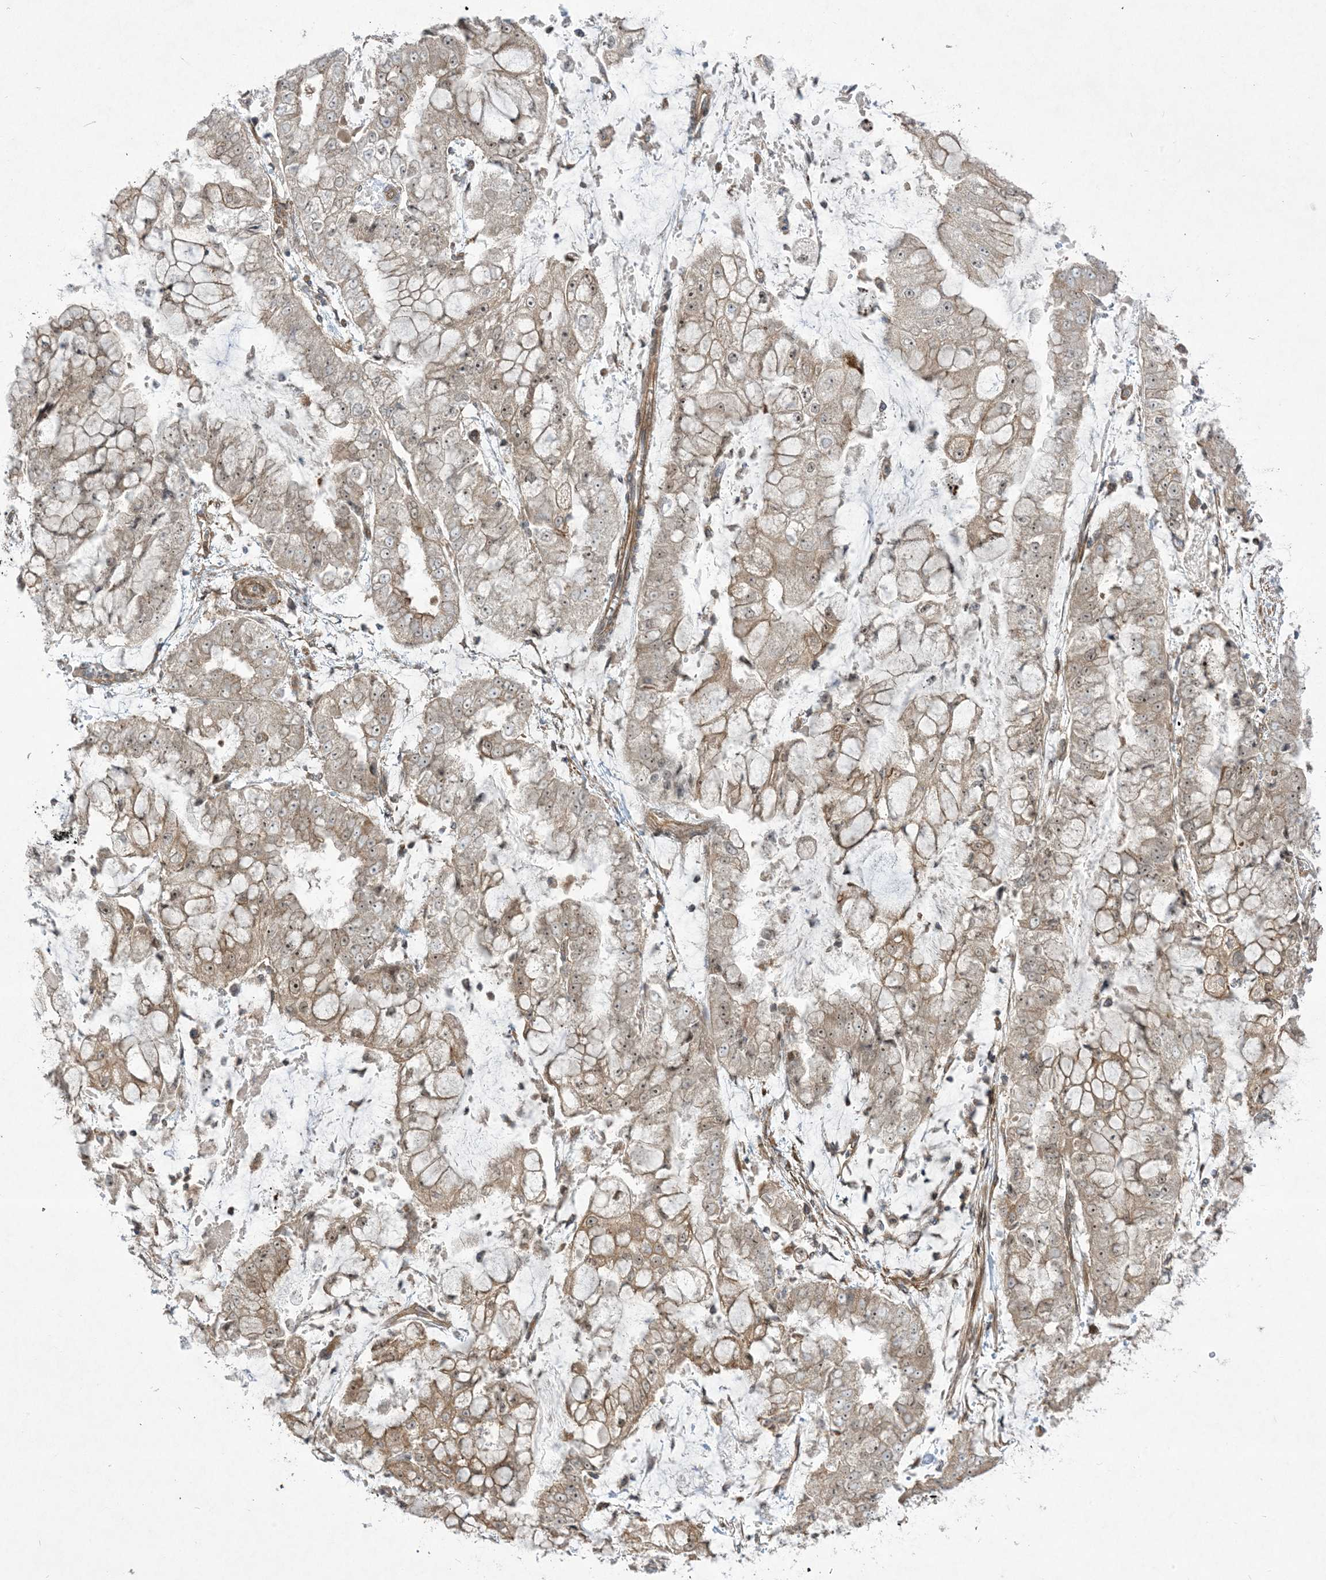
{"staining": {"intensity": "weak", "quantity": ">75%", "location": "cytoplasmic/membranous,nuclear"}, "tissue": "stomach cancer", "cell_type": "Tumor cells", "image_type": "cancer", "snomed": [{"axis": "morphology", "description": "Adenocarcinoma, NOS"}, {"axis": "topography", "description": "Stomach"}], "caption": "Stomach cancer stained with immunohistochemistry (IHC) shows weak cytoplasmic/membranous and nuclear expression in approximately >75% of tumor cells.", "gene": "SOGA3", "patient": {"sex": "male", "age": 76}}